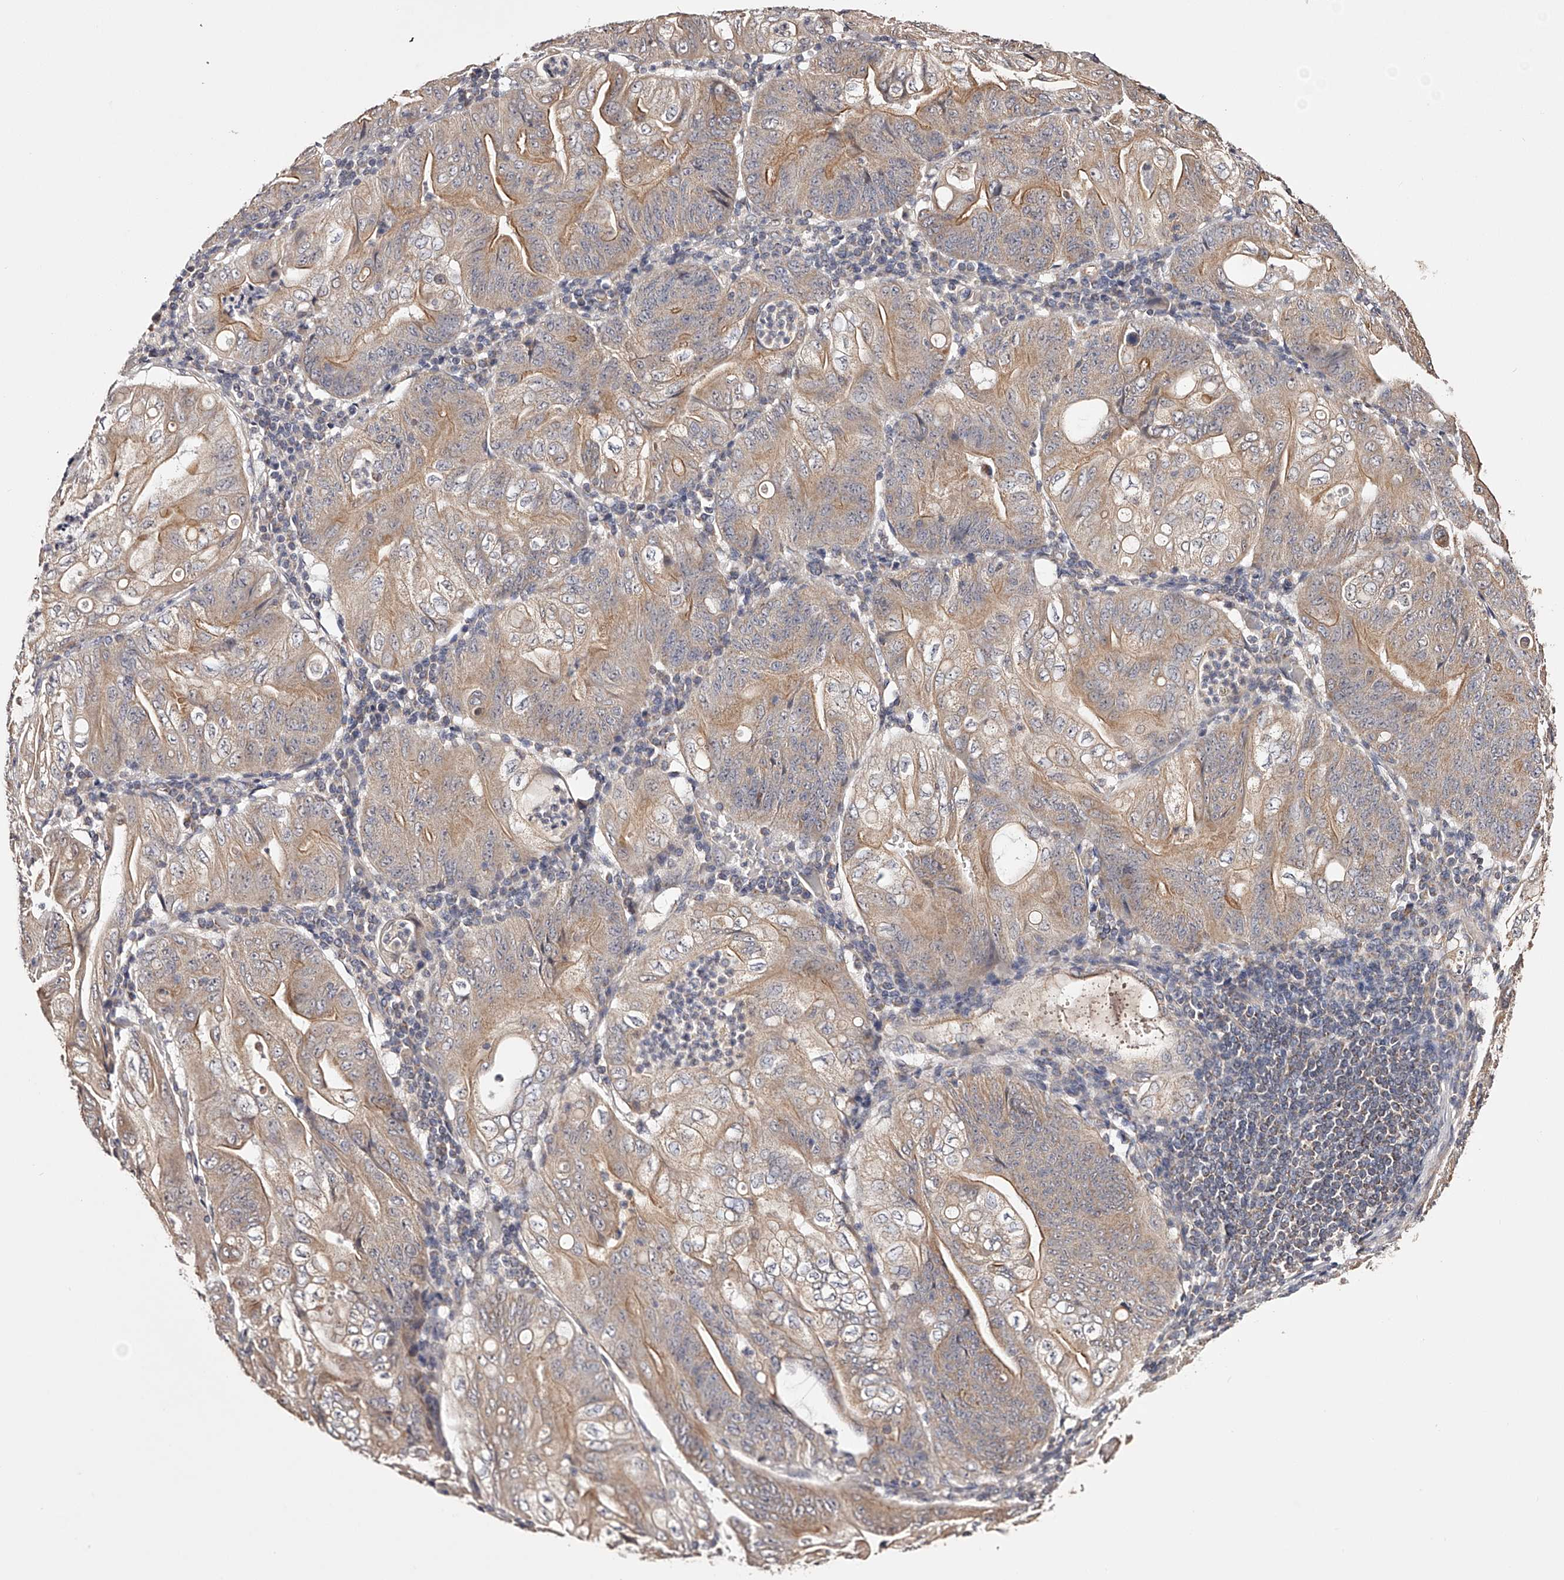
{"staining": {"intensity": "moderate", "quantity": "25%-75%", "location": "cytoplasmic/membranous"}, "tissue": "stomach cancer", "cell_type": "Tumor cells", "image_type": "cancer", "snomed": [{"axis": "morphology", "description": "Adenocarcinoma, NOS"}, {"axis": "topography", "description": "Stomach"}], "caption": "Adenocarcinoma (stomach) stained with a brown dye demonstrates moderate cytoplasmic/membranous positive expression in about 25%-75% of tumor cells.", "gene": "USP21", "patient": {"sex": "female", "age": 73}}